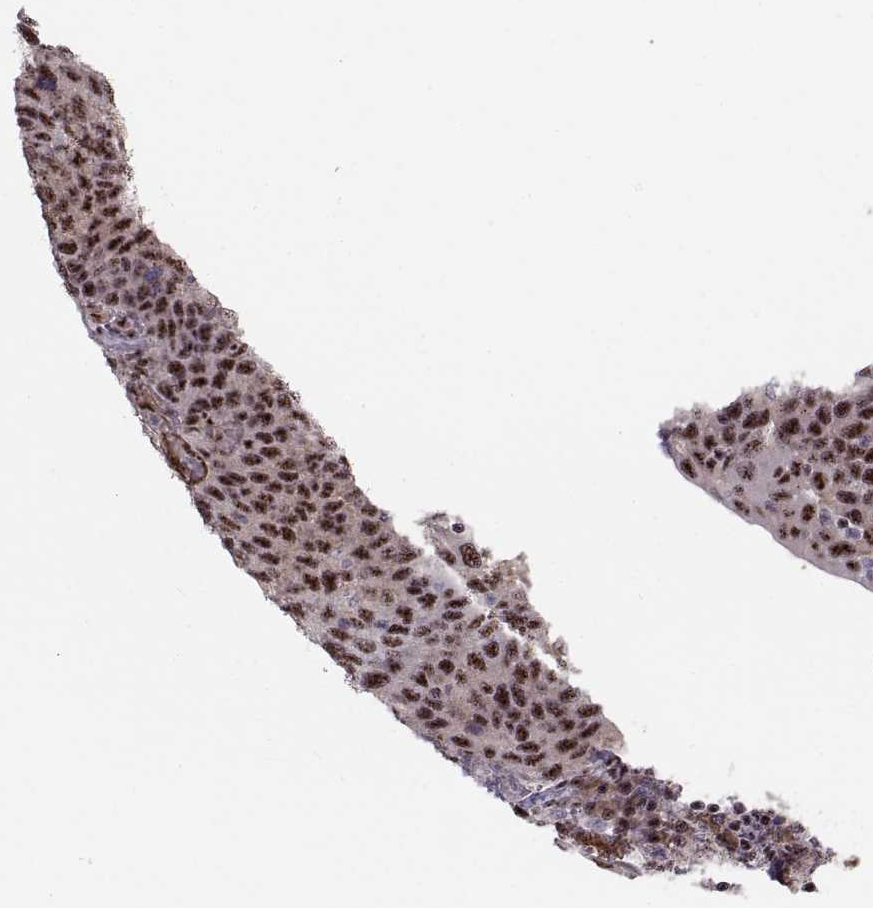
{"staining": {"intensity": "strong", "quantity": ">75%", "location": "nuclear"}, "tissue": "cervical cancer", "cell_type": "Tumor cells", "image_type": "cancer", "snomed": [{"axis": "morphology", "description": "Squamous cell carcinoma, NOS"}, {"axis": "topography", "description": "Cervix"}], "caption": "Cervical squamous cell carcinoma stained with a brown dye reveals strong nuclear positive positivity in approximately >75% of tumor cells.", "gene": "ZCCHC17", "patient": {"sex": "female", "age": 54}}